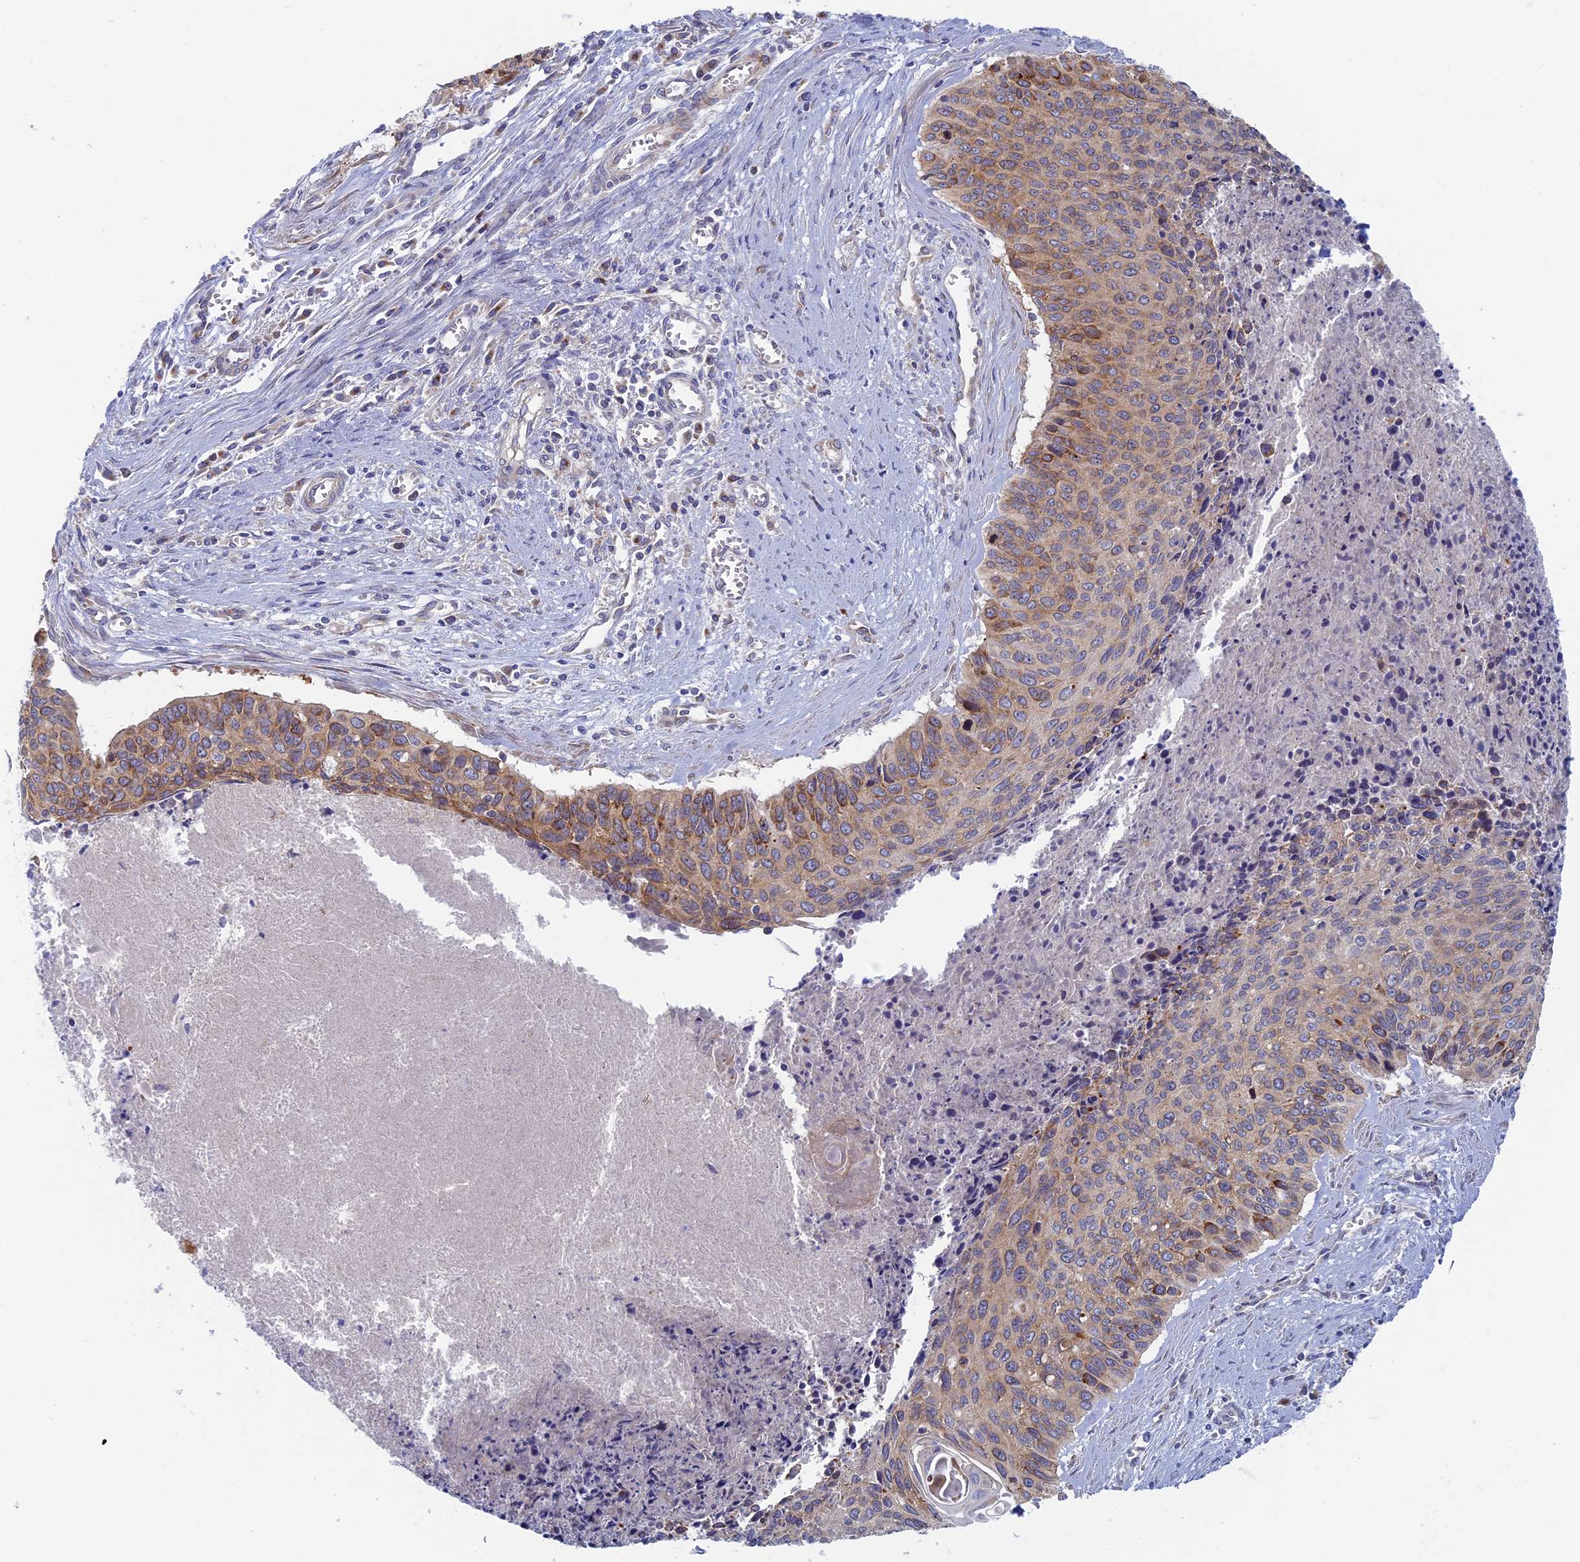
{"staining": {"intensity": "moderate", "quantity": ">75%", "location": "cytoplasmic/membranous"}, "tissue": "cervical cancer", "cell_type": "Tumor cells", "image_type": "cancer", "snomed": [{"axis": "morphology", "description": "Squamous cell carcinoma, NOS"}, {"axis": "topography", "description": "Cervix"}], "caption": "Human cervical cancer stained with a protein marker demonstrates moderate staining in tumor cells.", "gene": "TBC1D30", "patient": {"sex": "female", "age": 55}}